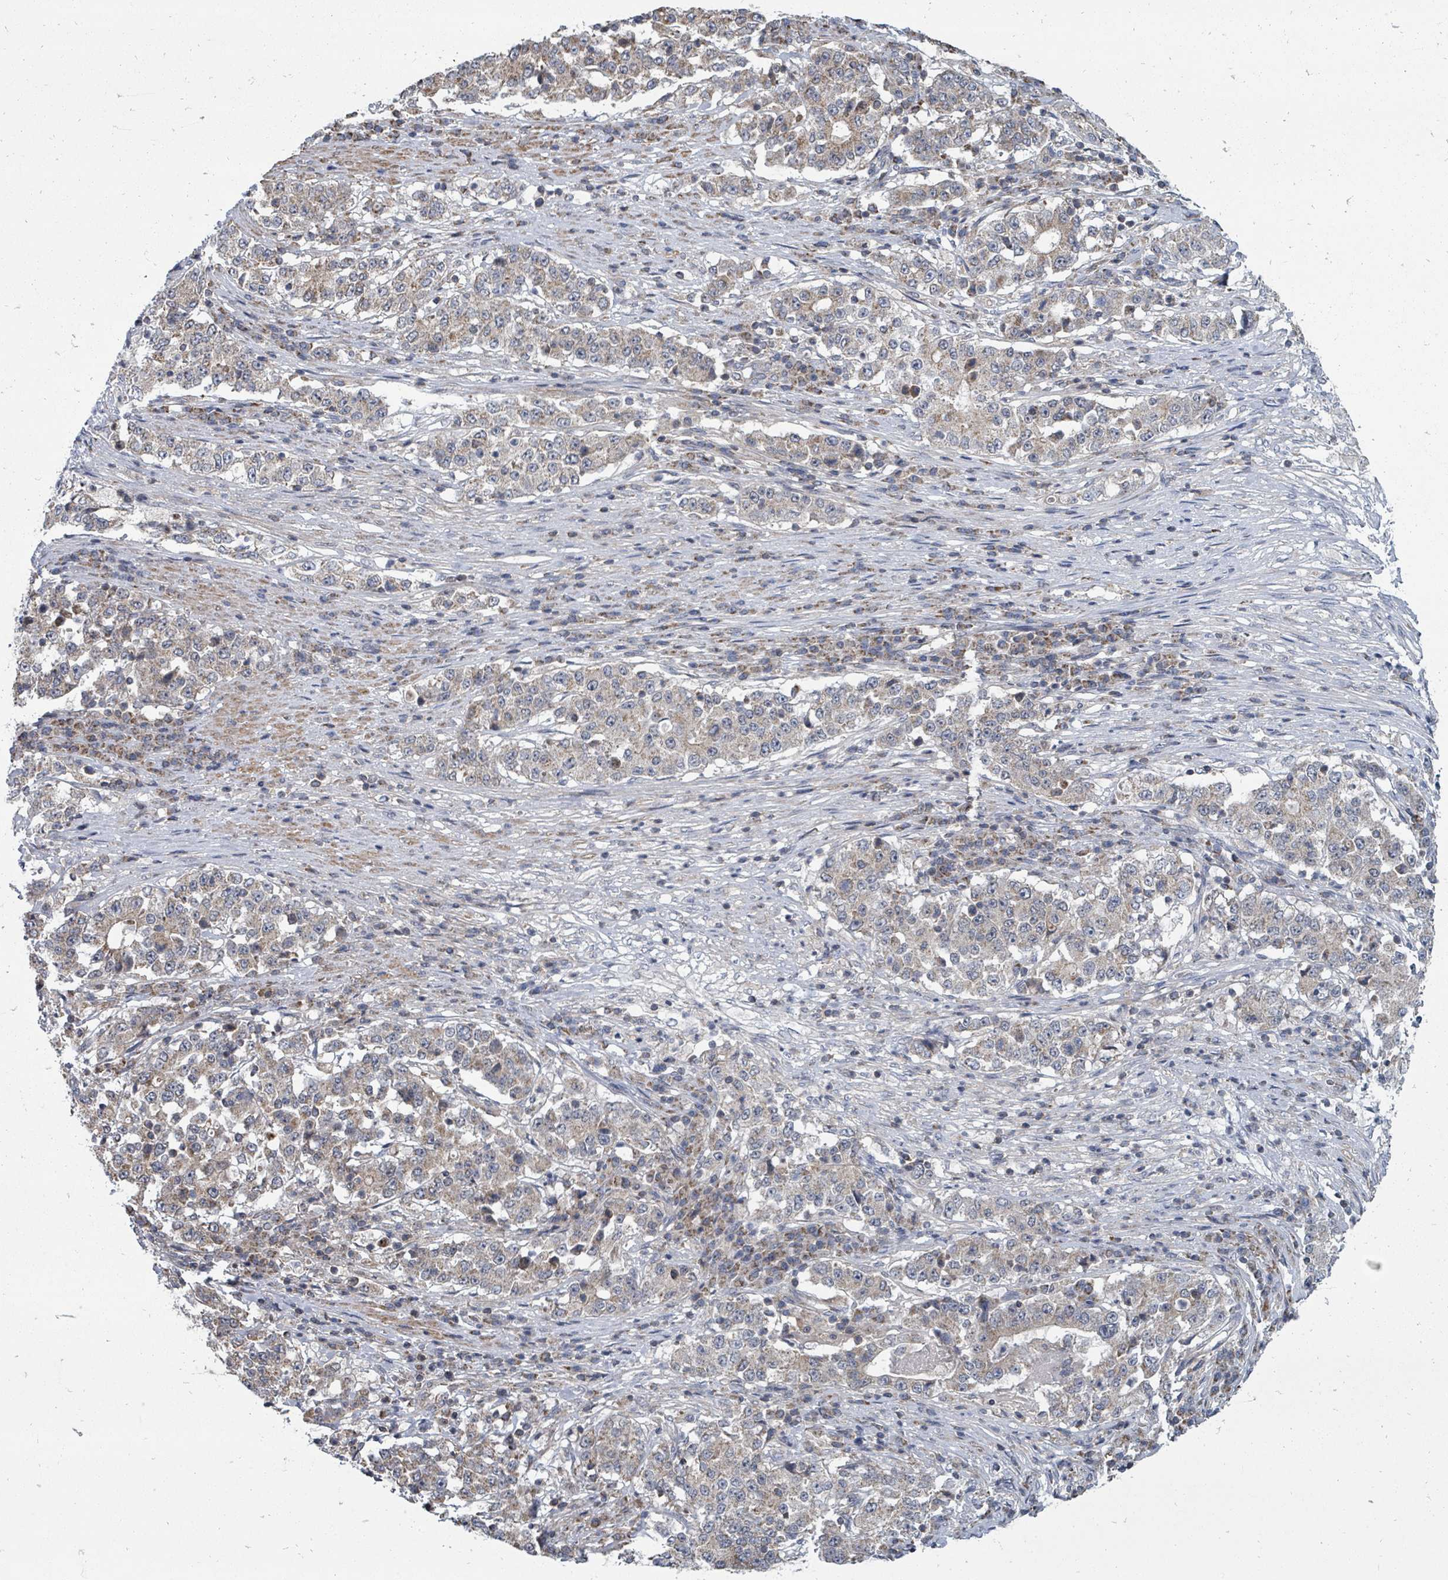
{"staining": {"intensity": "weak", "quantity": "25%-75%", "location": "cytoplasmic/membranous"}, "tissue": "stomach cancer", "cell_type": "Tumor cells", "image_type": "cancer", "snomed": [{"axis": "morphology", "description": "Adenocarcinoma, NOS"}, {"axis": "topography", "description": "Stomach"}], "caption": "Adenocarcinoma (stomach) stained for a protein (brown) exhibits weak cytoplasmic/membranous positive positivity in about 25%-75% of tumor cells.", "gene": "MAGOHB", "patient": {"sex": "male", "age": 59}}